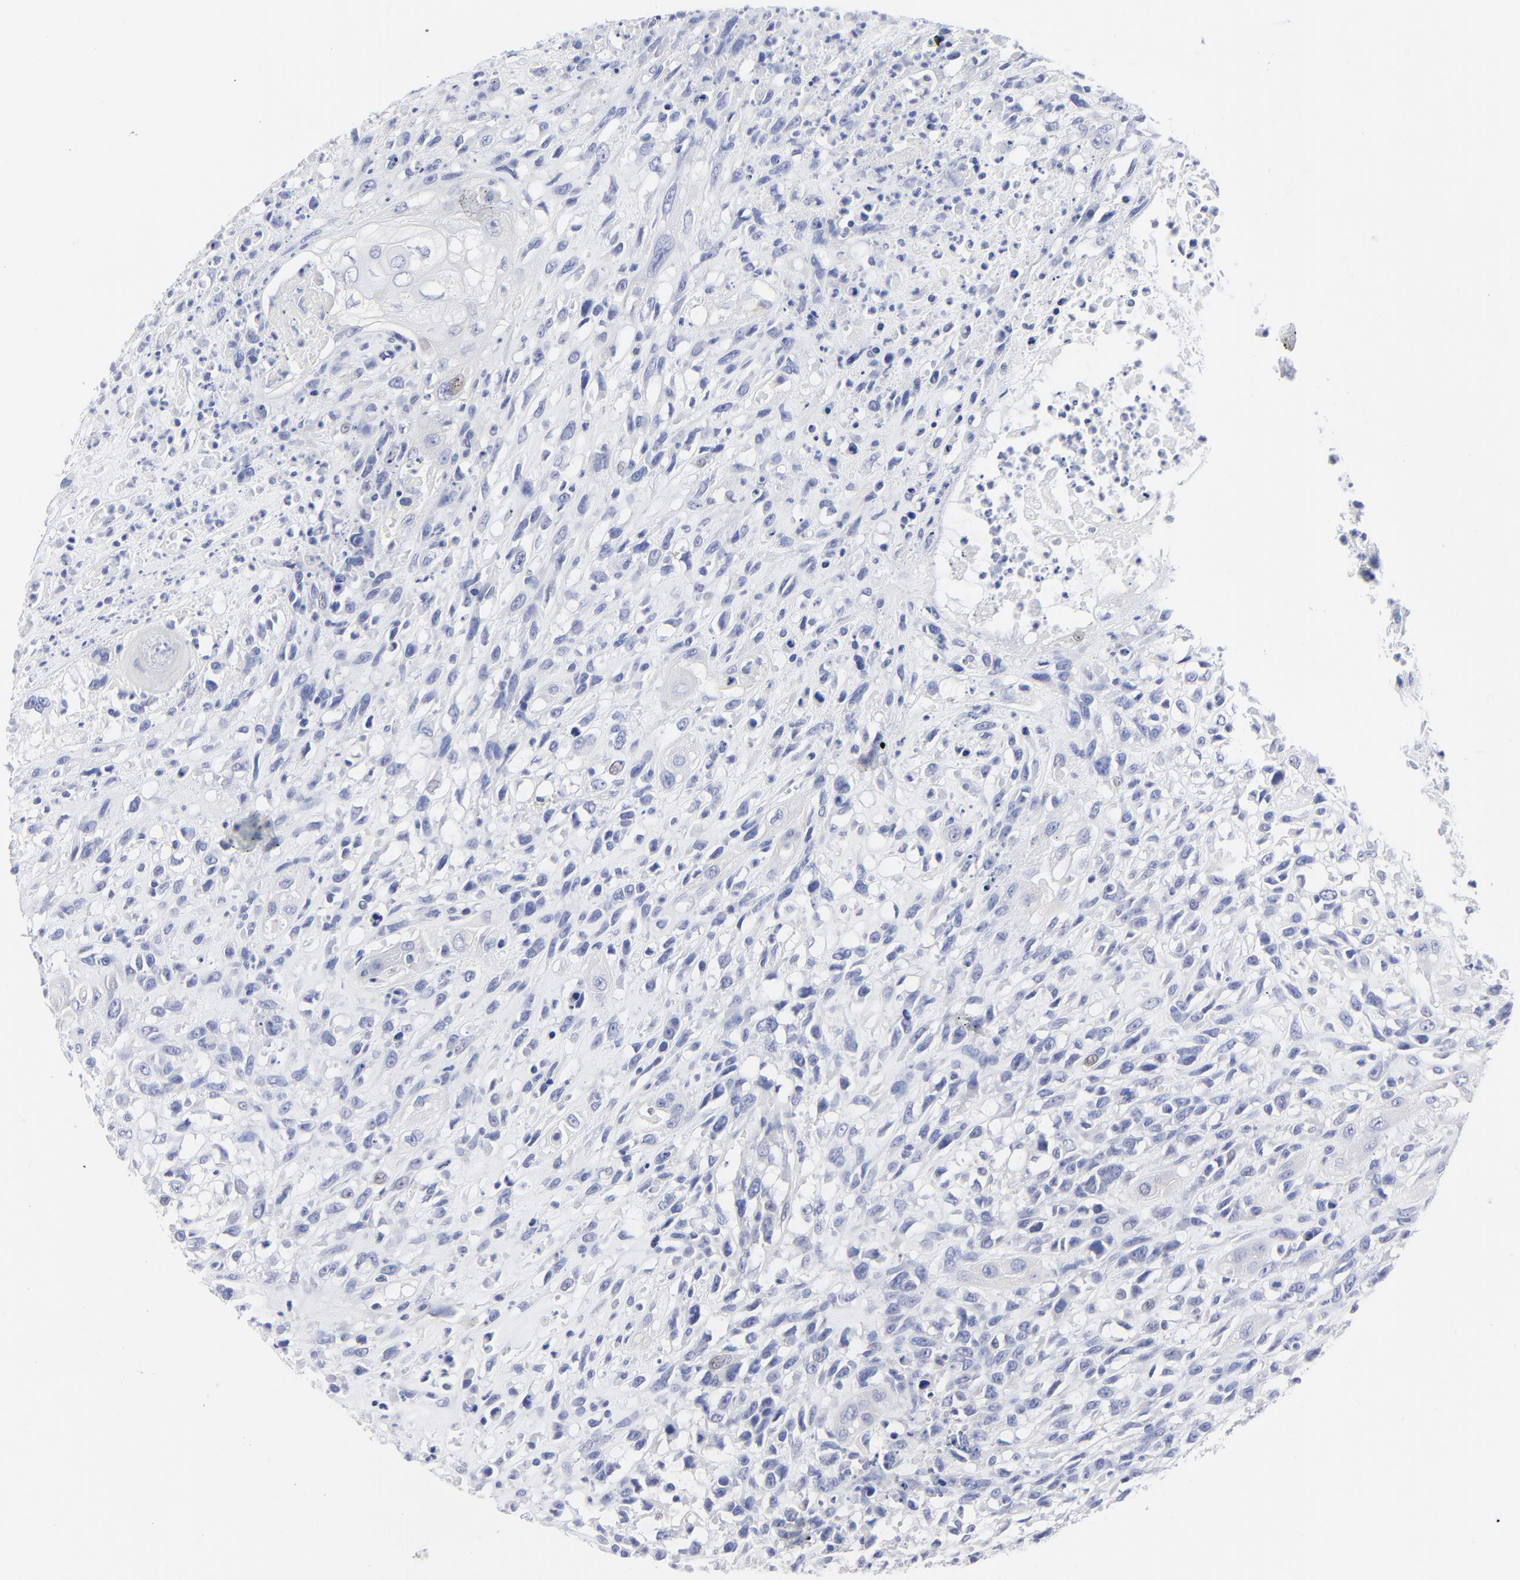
{"staining": {"intensity": "negative", "quantity": "none", "location": "none"}, "tissue": "head and neck cancer", "cell_type": "Tumor cells", "image_type": "cancer", "snomed": [{"axis": "morphology", "description": "Necrosis, NOS"}, {"axis": "morphology", "description": "Neoplasm, malignant, NOS"}, {"axis": "topography", "description": "Salivary gland"}, {"axis": "topography", "description": "Head-Neck"}], "caption": "Immunohistochemical staining of human malignant neoplasm (head and neck) displays no significant positivity in tumor cells. (DAB (3,3'-diaminobenzidine) immunohistochemistry (IHC) with hematoxylin counter stain).", "gene": "PSD3", "patient": {"sex": "male", "age": 43}}